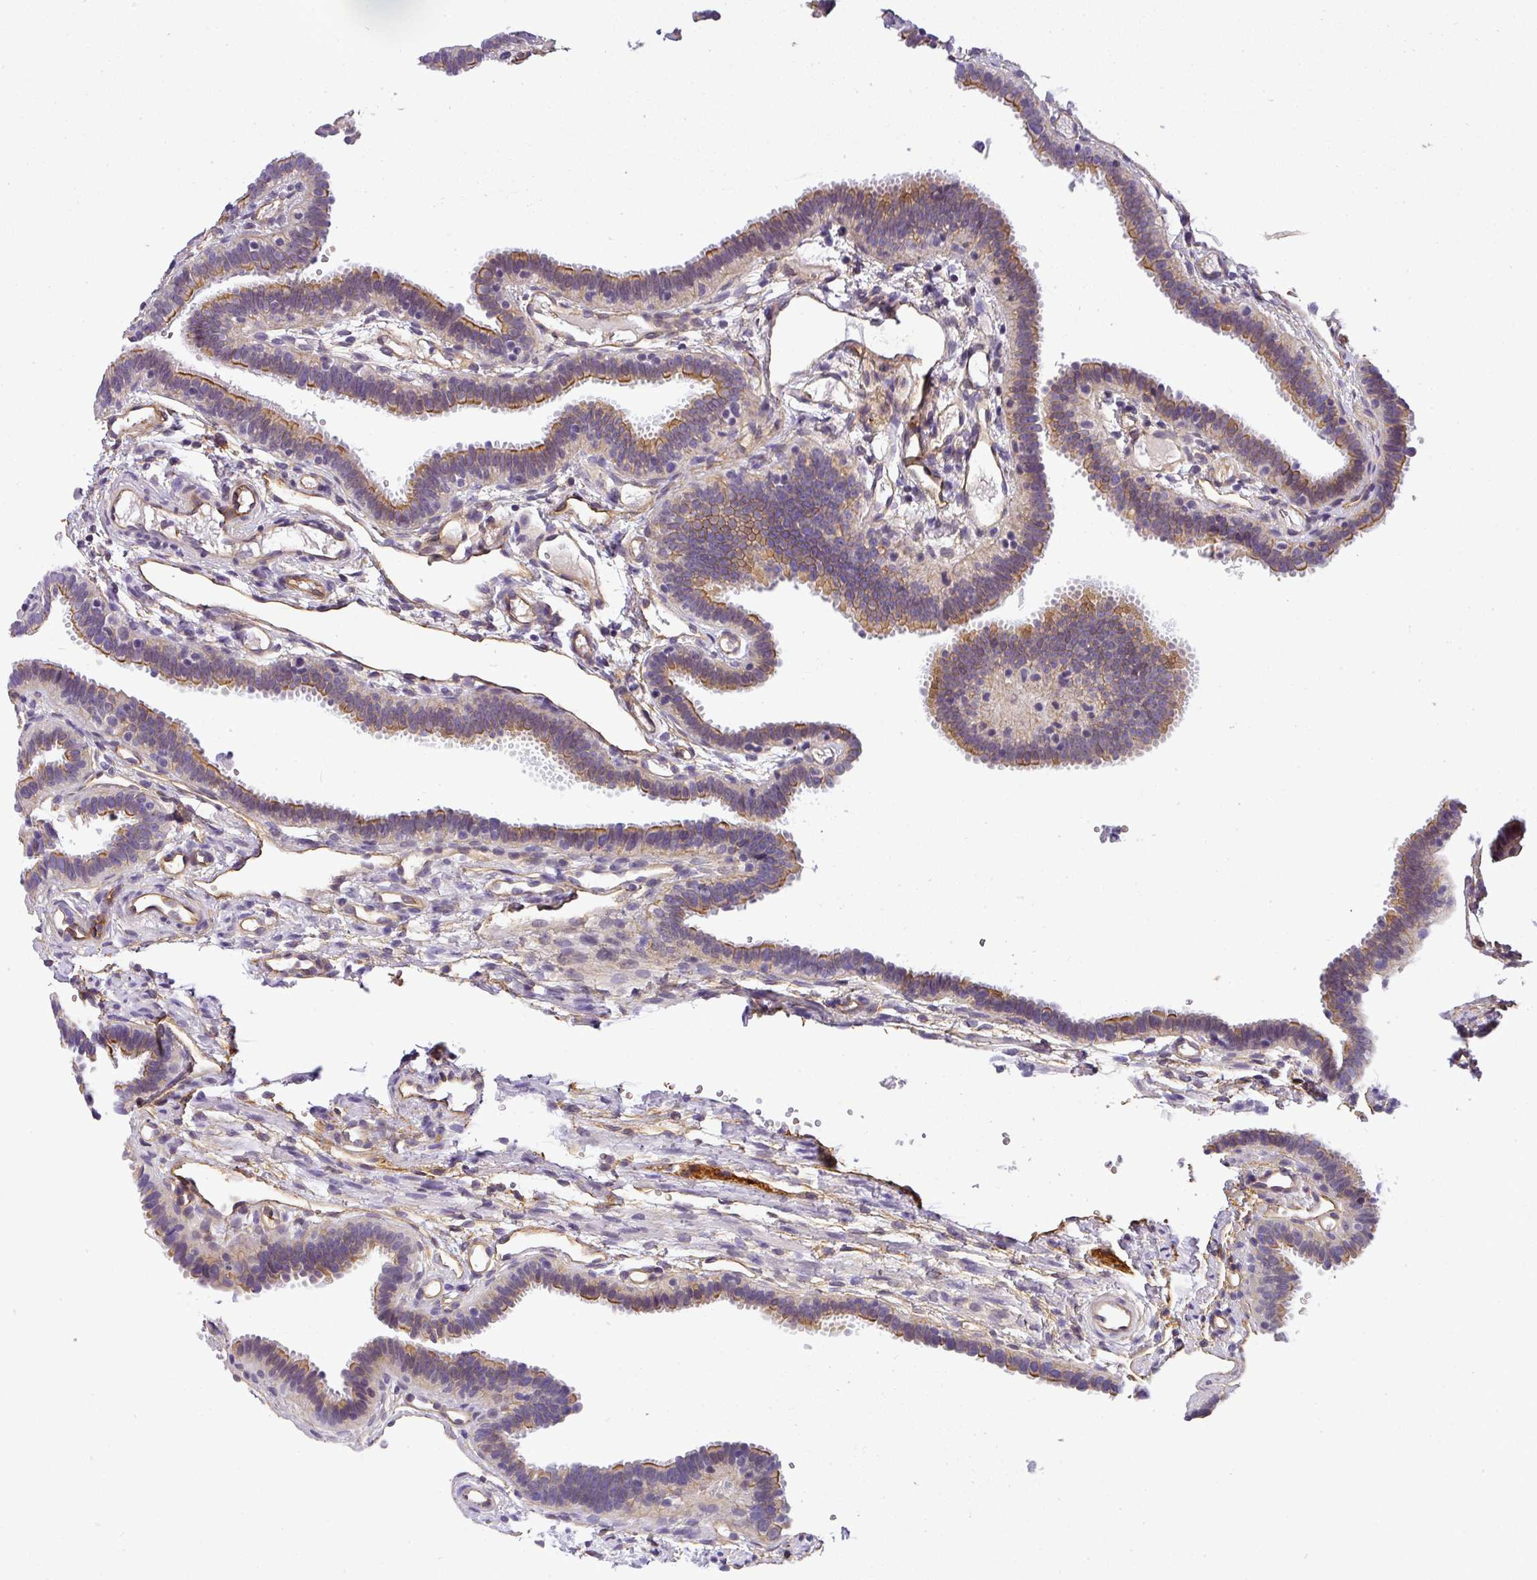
{"staining": {"intensity": "moderate", "quantity": "25%-75%", "location": "cytoplasmic/membranous"}, "tissue": "fallopian tube", "cell_type": "Glandular cells", "image_type": "normal", "snomed": [{"axis": "morphology", "description": "Normal tissue, NOS"}, {"axis": "topography", "description": "Fallopian tube"}], "caption": "Immunohistochemical staining of normal human fallopian tube reveals 25%-75% levels of moderate cytoplasmic/membranous protein positivity in approximately 25%-75% of glandular cells.", "gene": "OR11H4", "patient": {"sex": "female", "age": 37}}